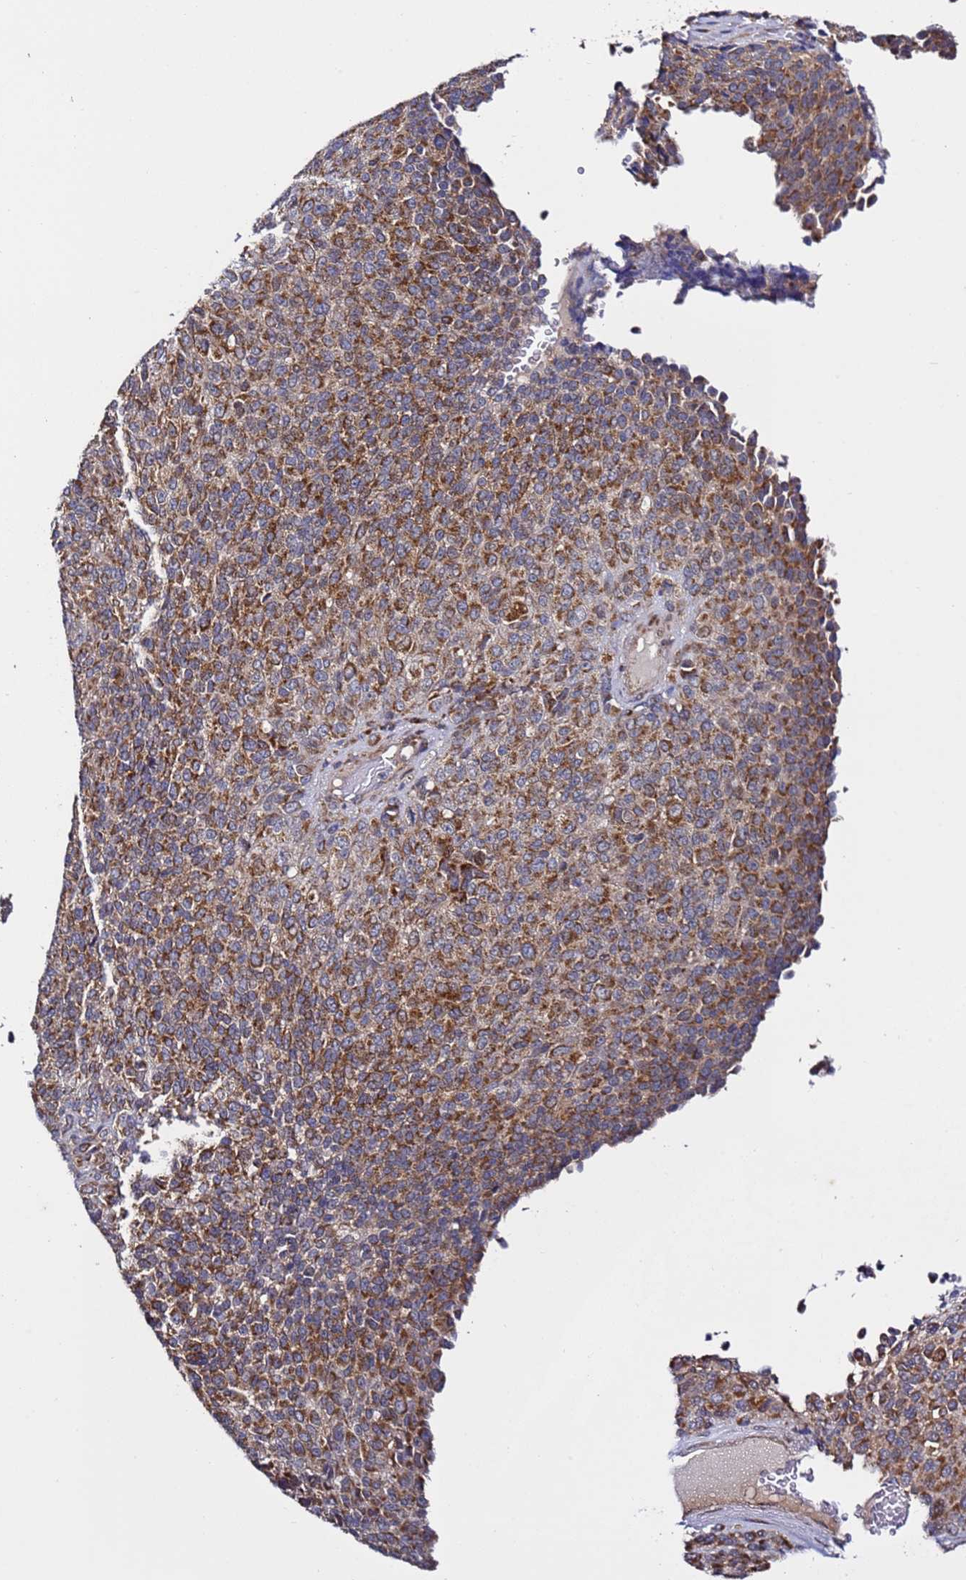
{"staining": {"intensity": "moderate", "quantity": ">75%", "location": "cytoplasmic/membranous"}, "tissue": "melanoma", "cell_type": "Tumor cells", "image_type": "cancer", "snomed": [{"axis": "morphology", "description": "Malignant melanoma, Metastatic site"}, {"axis": "topography", "description": "Brain"}], "caption": "IHC photomicrograph of neoplastic tissue: human malignant melanoma (metastatic site) stained using immunohistochemistry (IHC) exhibits medium levels of moderate protein expression localized specifically in the cytoplasmic/membranous of tumor cells, appearing as a cytoplasmic/membranous brown color.", "gene": "TMEM176B", "patient": {"sex": "female", "age": 56}}